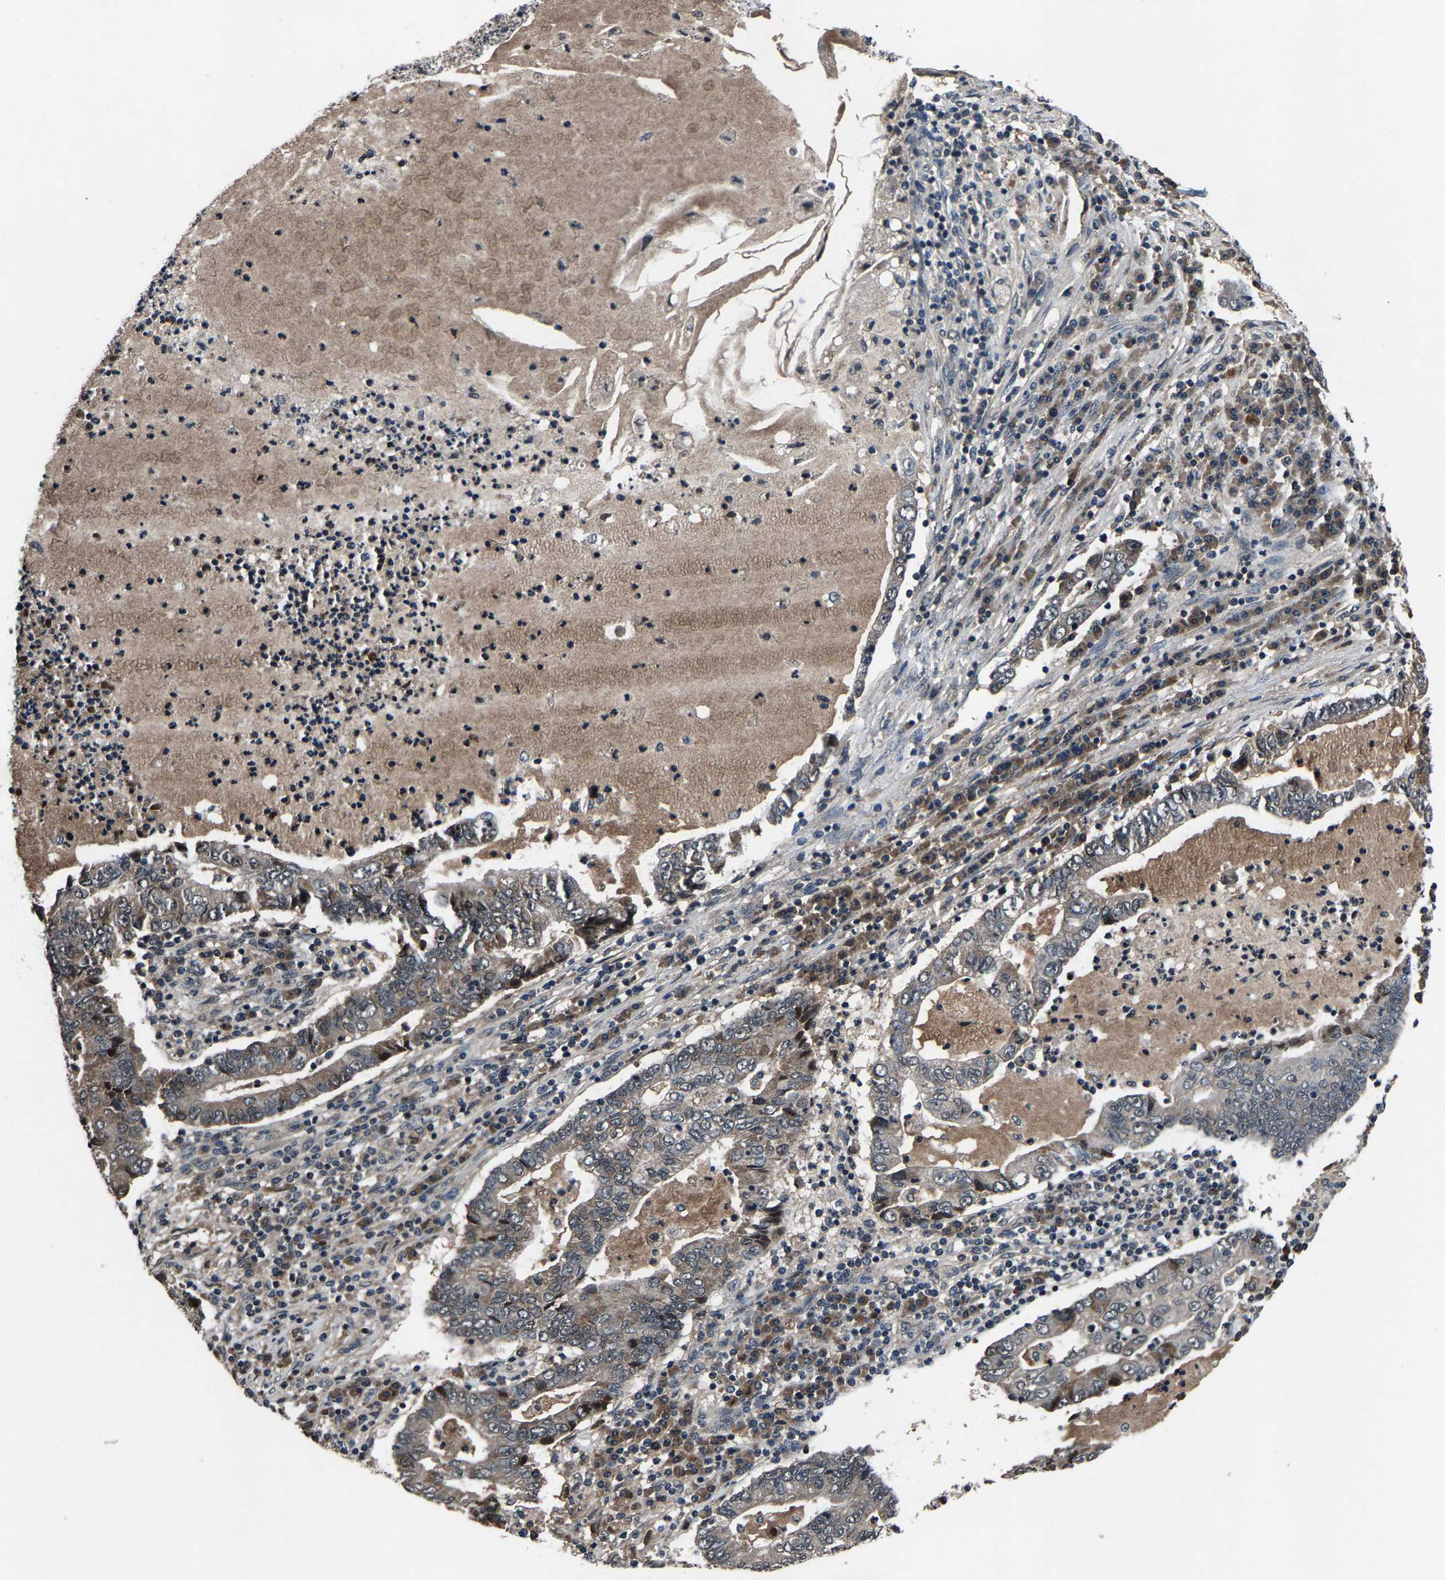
{"staining": {"intensity": "weak", "quantity": ">75%", "location": "cytoplasmic/membranous"}, "tissue": "lung cancer", "cell_type": "Tumor cells", "image_type": "cancer", "snomed": [{"axis": "morphology", "description": "Adenocarcinoma, NOS"}, {"axis": "topography", "description": "Lung"}], "caption": "DAB (3,3'-diaminobenzidine) immunohistochemical staining of human lung cancer (adenocarcinoma) reveals weak cytoplasmic/membranous protein expression in approximately >75% of tumor cells. The protein of interest is stained brown, and the nuclei are stained in blue (DAB (3,3'-diaminobenzidine) IHC with brightfield microscopy, high magnification).", "gene": "HUWE1", "patient": {"sex": "female", "age": 51}}